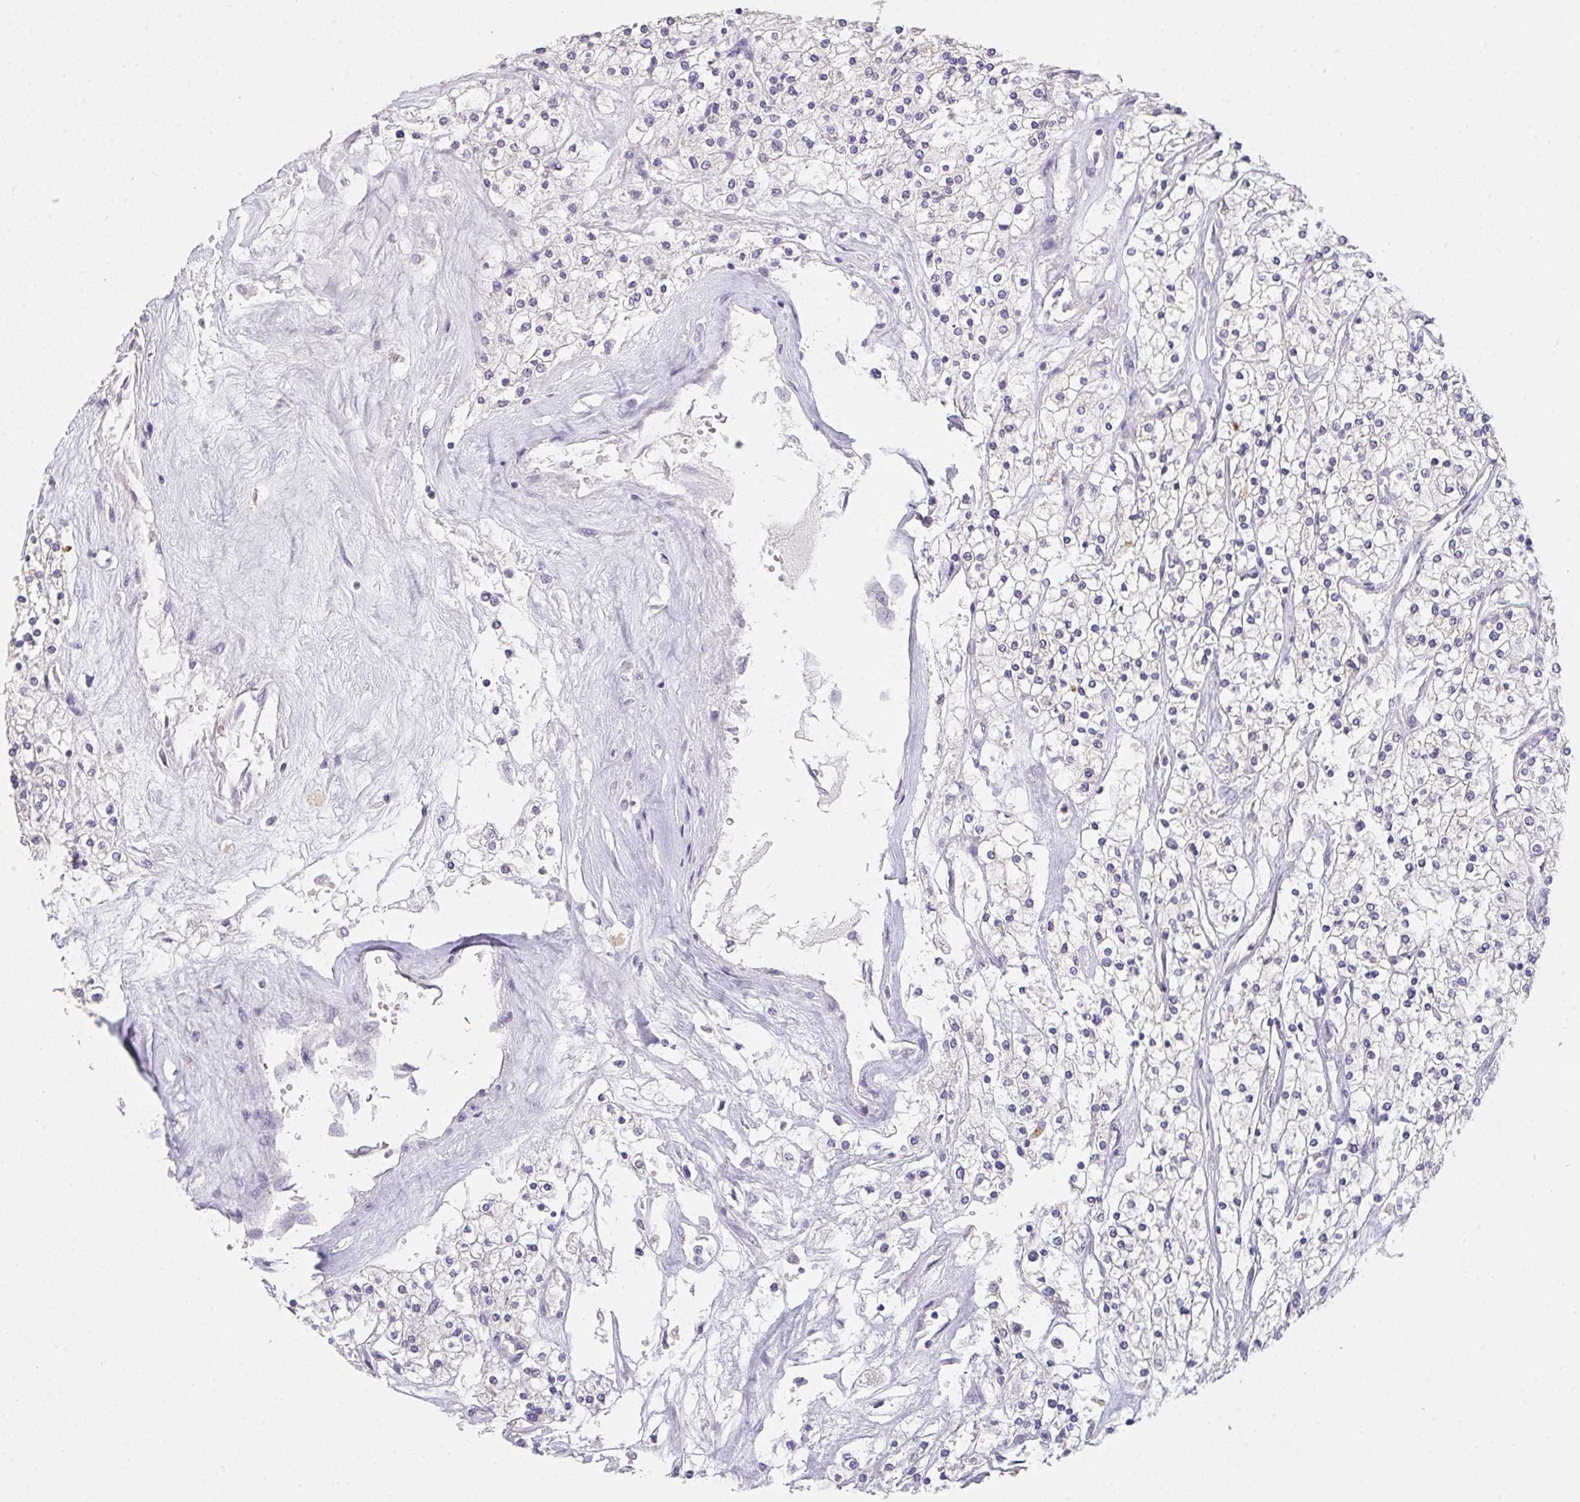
{"staining": {"intensity": "negative", "quantity": "none", "location": "none"}, "tissue": "renal cancer", "cell_type": "Tumor cells", "image_type": "cancer", "snomed": [{"axis": "morphology", "description": "Adenocarcinoma, NOS"}, {"axis": "topography", "description": "Kidney"}], "caption": "There is no significant expression in tumor cells of renal cancer.", "gene": "TMEM219", "patient": {"sex": "male", "age": 80}}